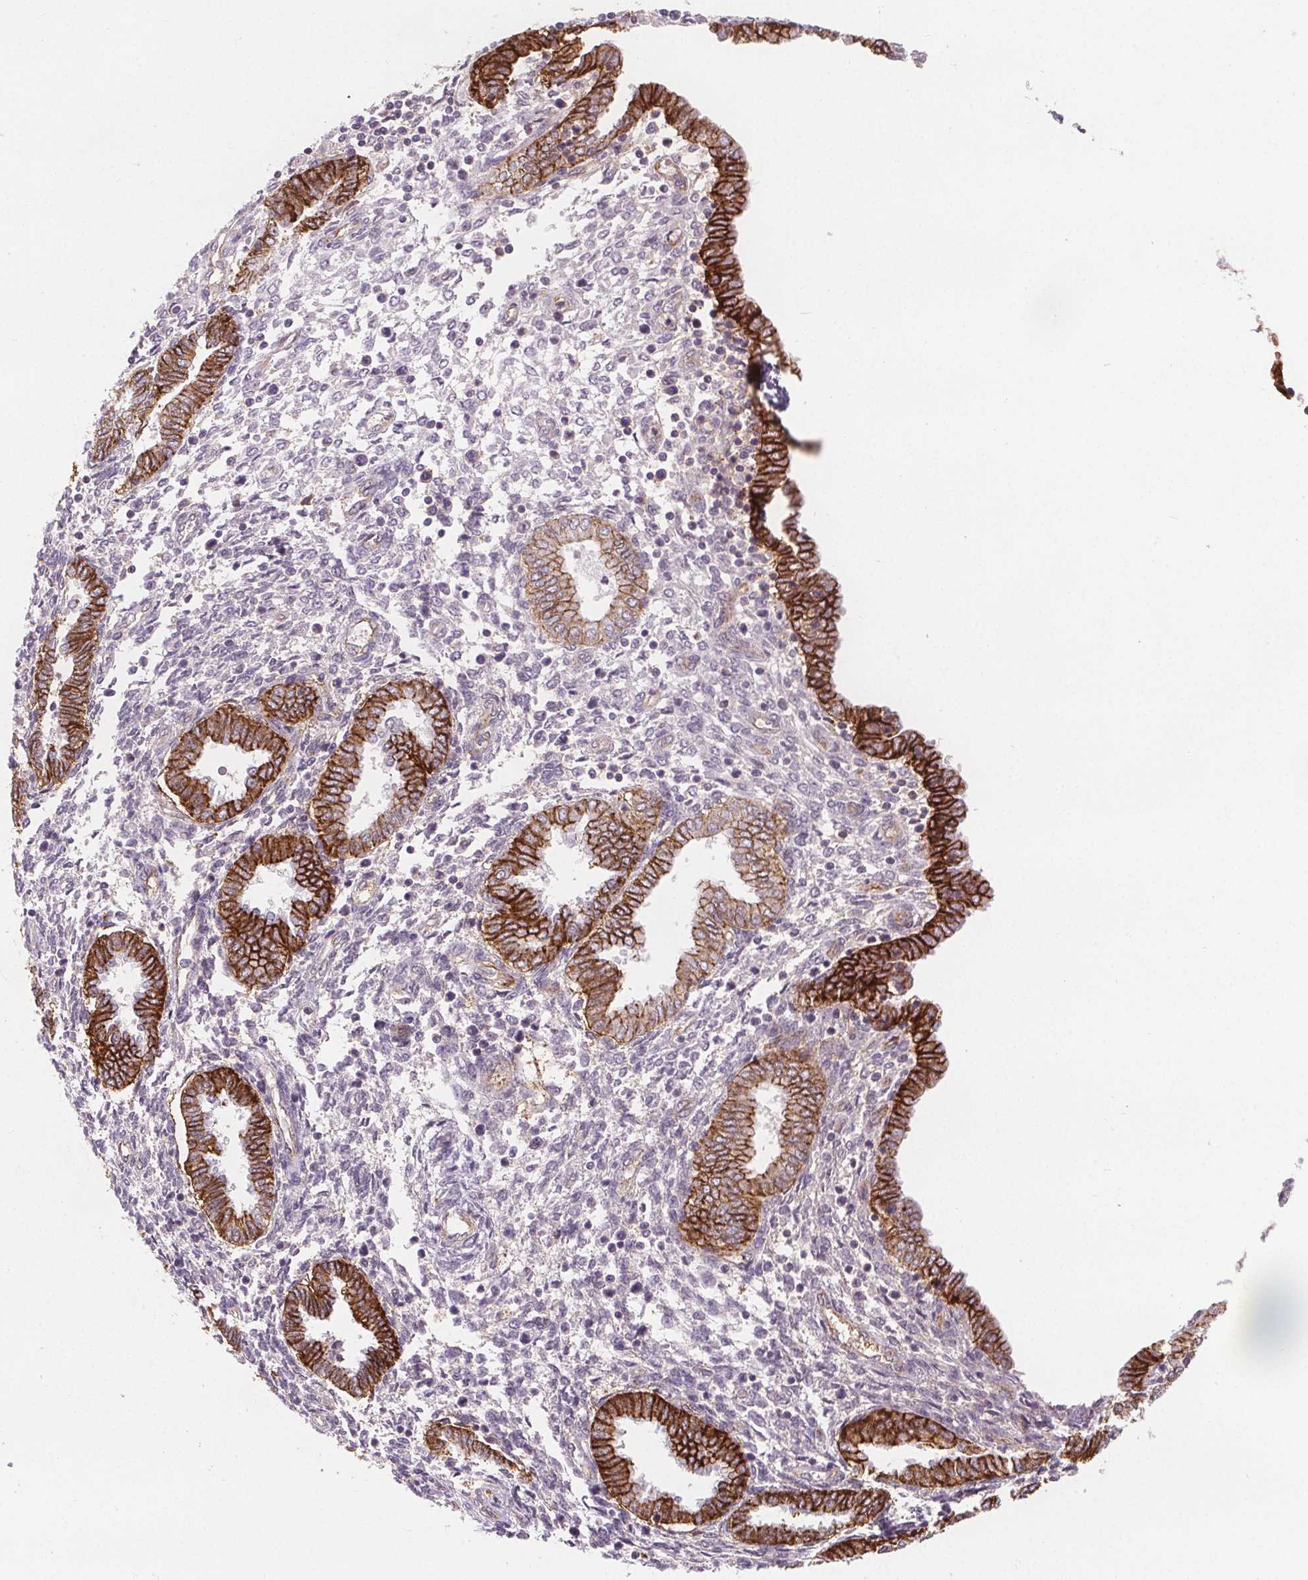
{"staining": {"intensity": "negative", "quantity": "none", "location": "none"}, "tissue": "endometrium", "cell_type": "Cells in endometrial stroma", "image_type": "normal", "snomed": [{"axis": "morphology", "description": "Normal tissue, NOS"}, {"axis": "topography", "description": "Endometrium"}], "caption": "Immunohistochemical staining of benign human endometrium demonstrates no significant positivity in cells in endometrial stroma. The staining was performed using DAB to visualize the protein expression in brown, while the nuclei were stained in blue with hematoxylin (Magnification: 20x).", "gene": "ATP1A1", "patient": {"sex": "female", "age": 42}}